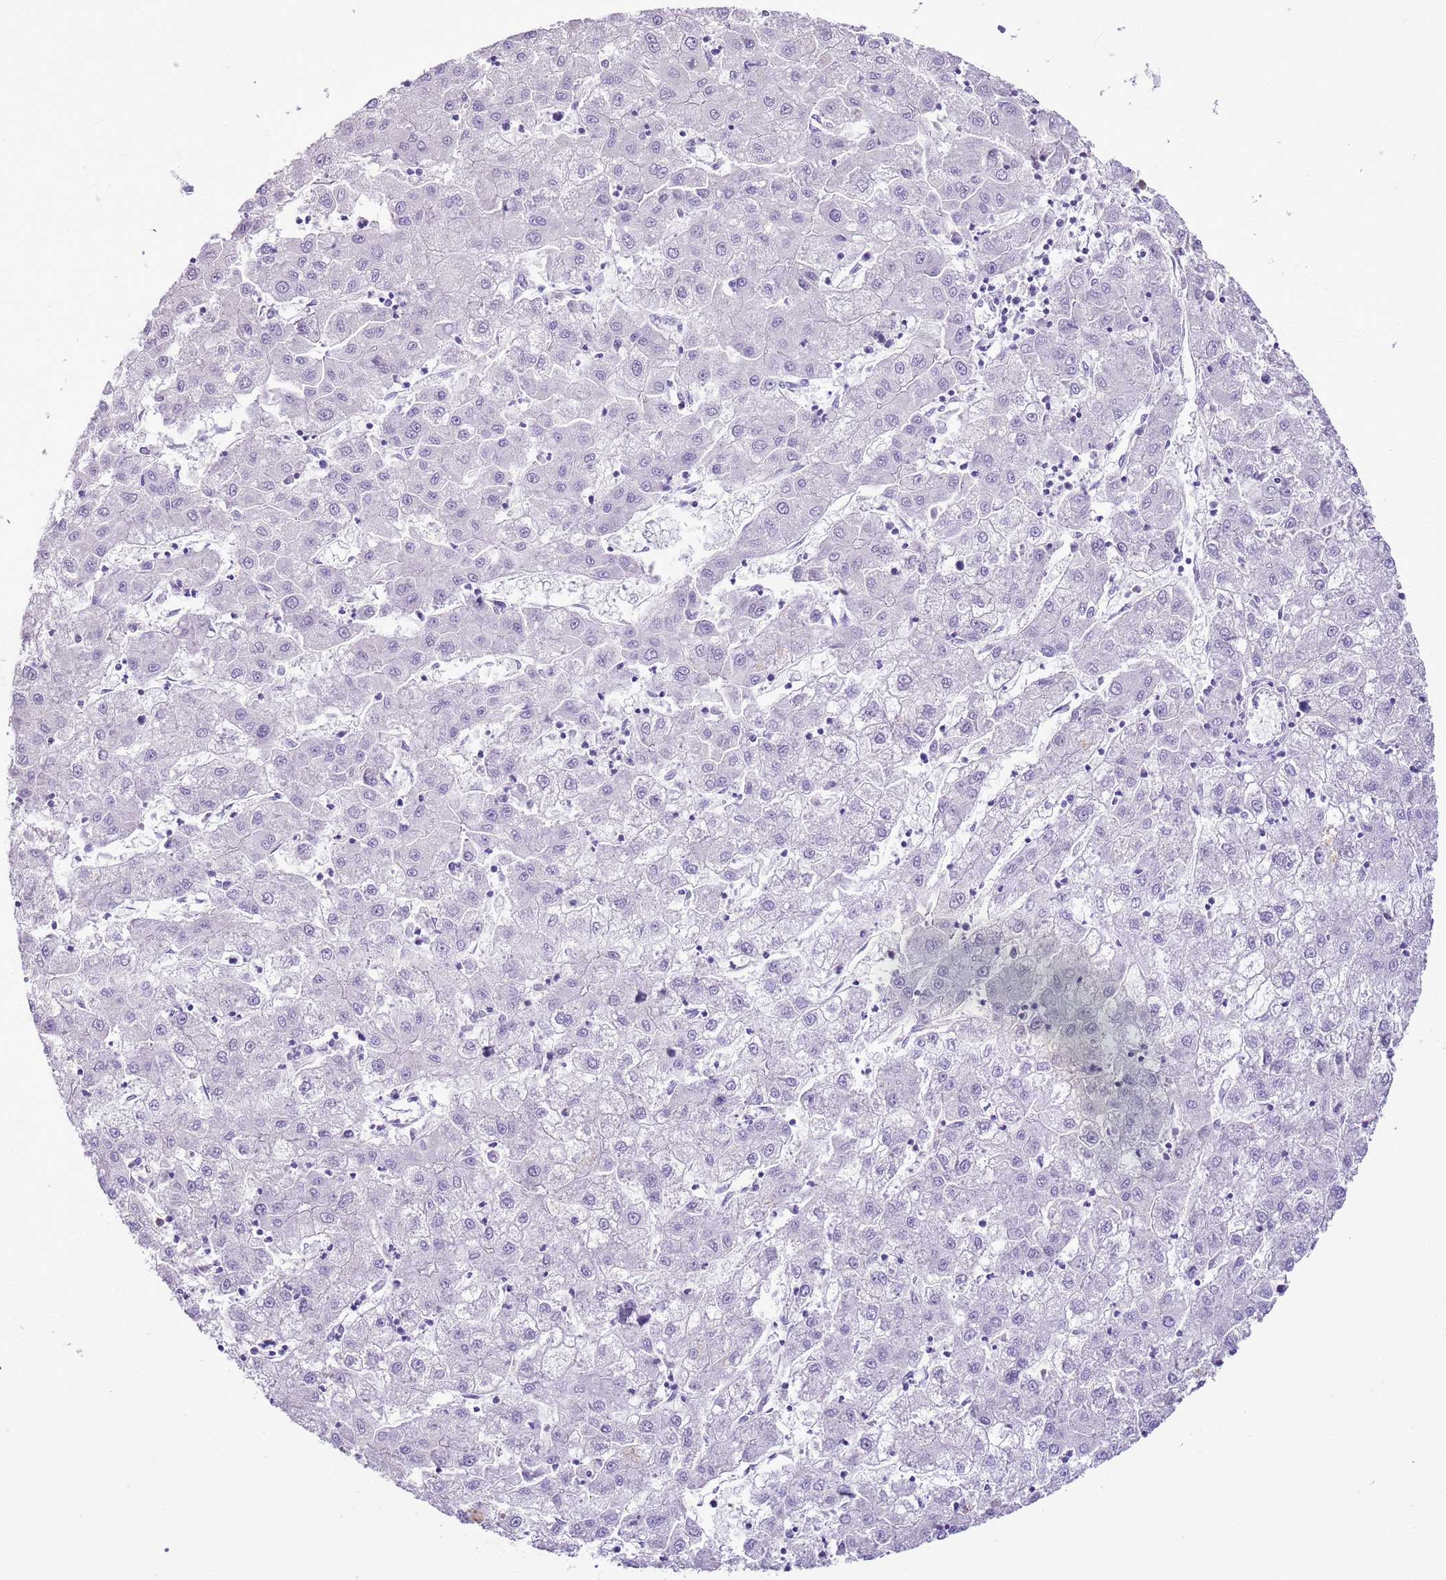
{"staining": {"intensity": "negative", "quantity": "none", "location": "none"}, "tissue": "liver cancer", "cell_type": "Tumor cells", "image_type": "cancer", "snomed": [{"axis": "morphology", "description": "Carcinoma, Hepatocellular, NOS"}, {"axis": "topography", "description": "Liver"}], "caption": "There is no significant staining in tumor cells of hepatocellular carcinoma (liver).", "gene": "XPO7", "patient": {"sex": "male", "age": 72}}